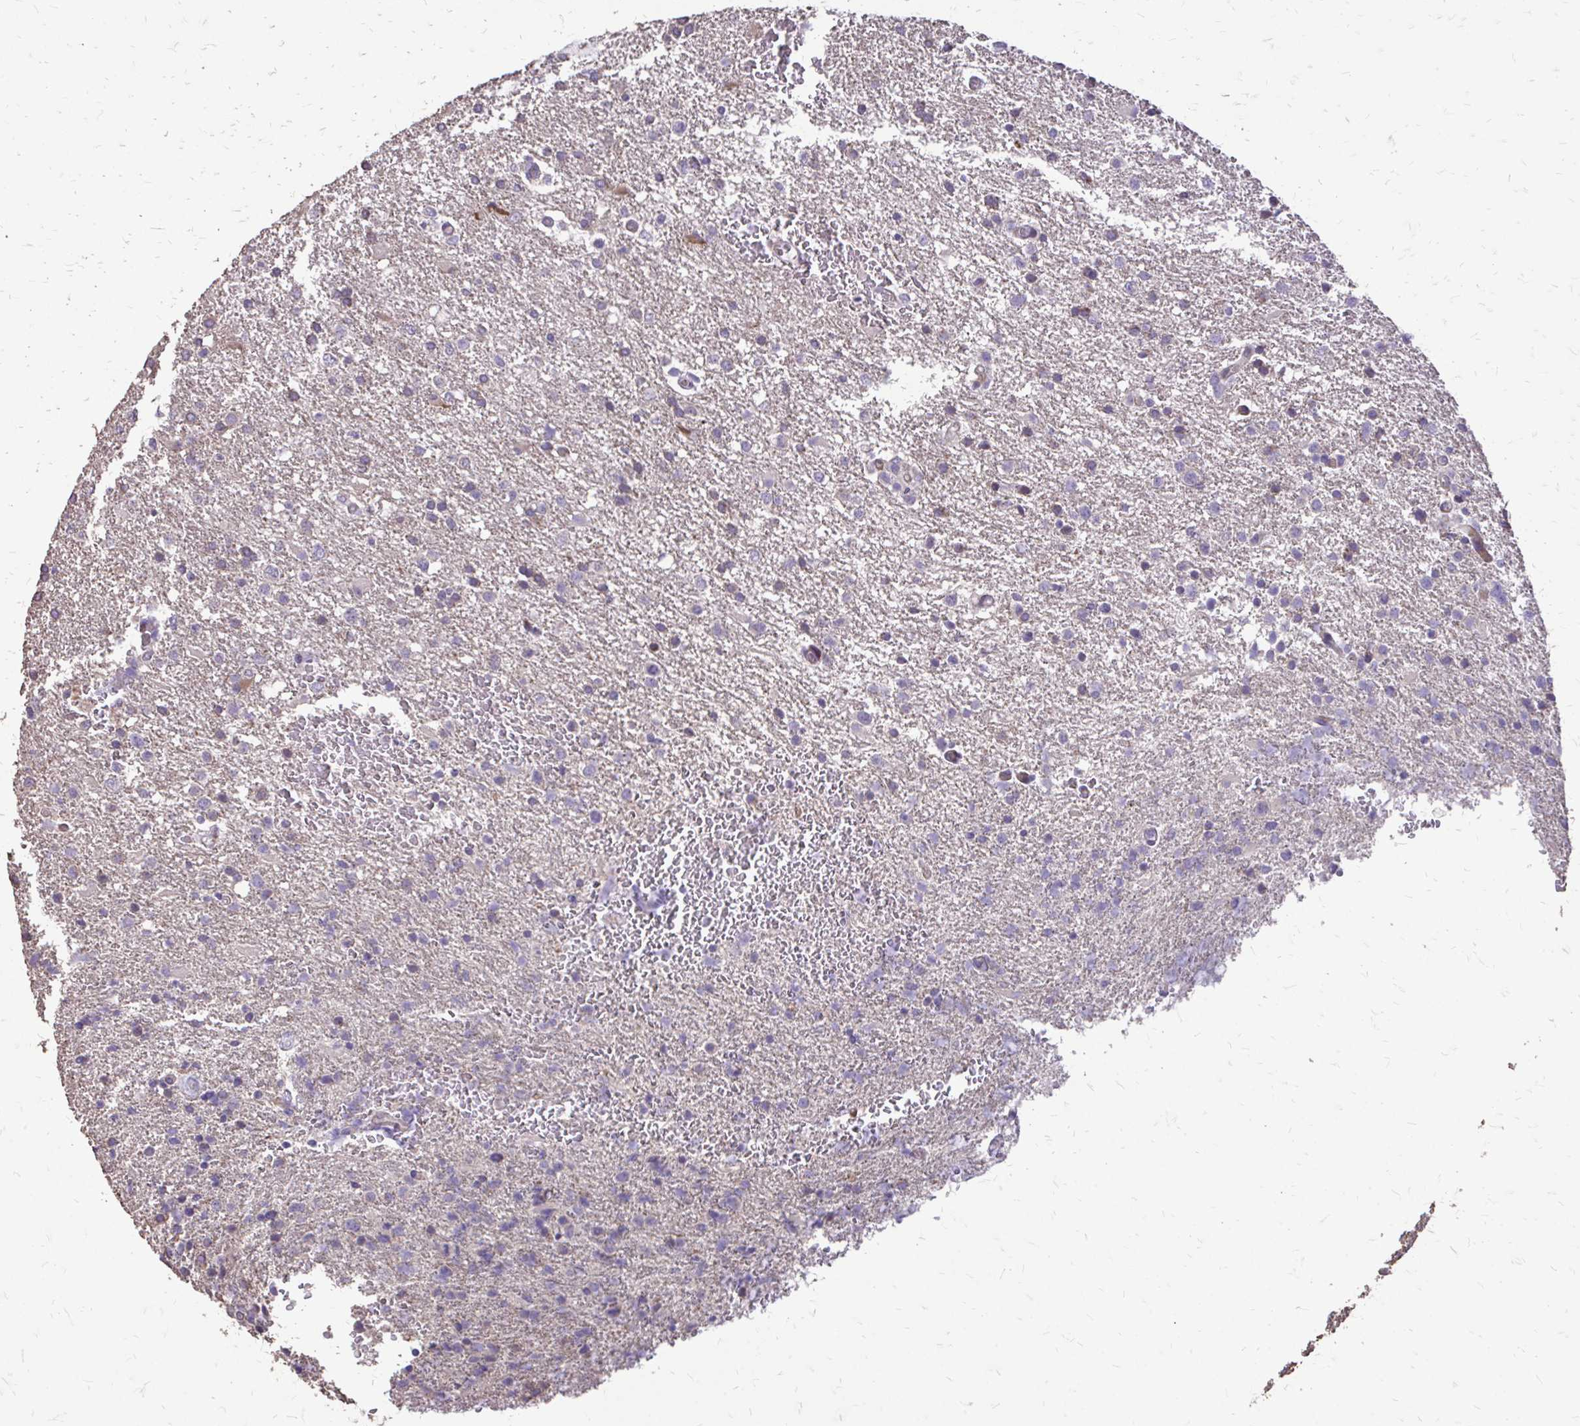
{"staining": {"intensity": "negative", "quantity": "none", "location": "none"}, "tissue": "glioma", "cell_type": "Tumor cells", "image_type": "cancer", "snomed": [{"axis": "morphology", "description": "Glioma, malignant, High grade"}, {"axis": "topography", "description": "Brain"}], "caption": "DAB (3,3'-diaminobenzidine) immunohistochemical staining of human malignant glioma (high-grade) demonstrates no significant expression in tumor cells.", "gene": "MYORG", "patient": {"sex": "male", "age": 68}}